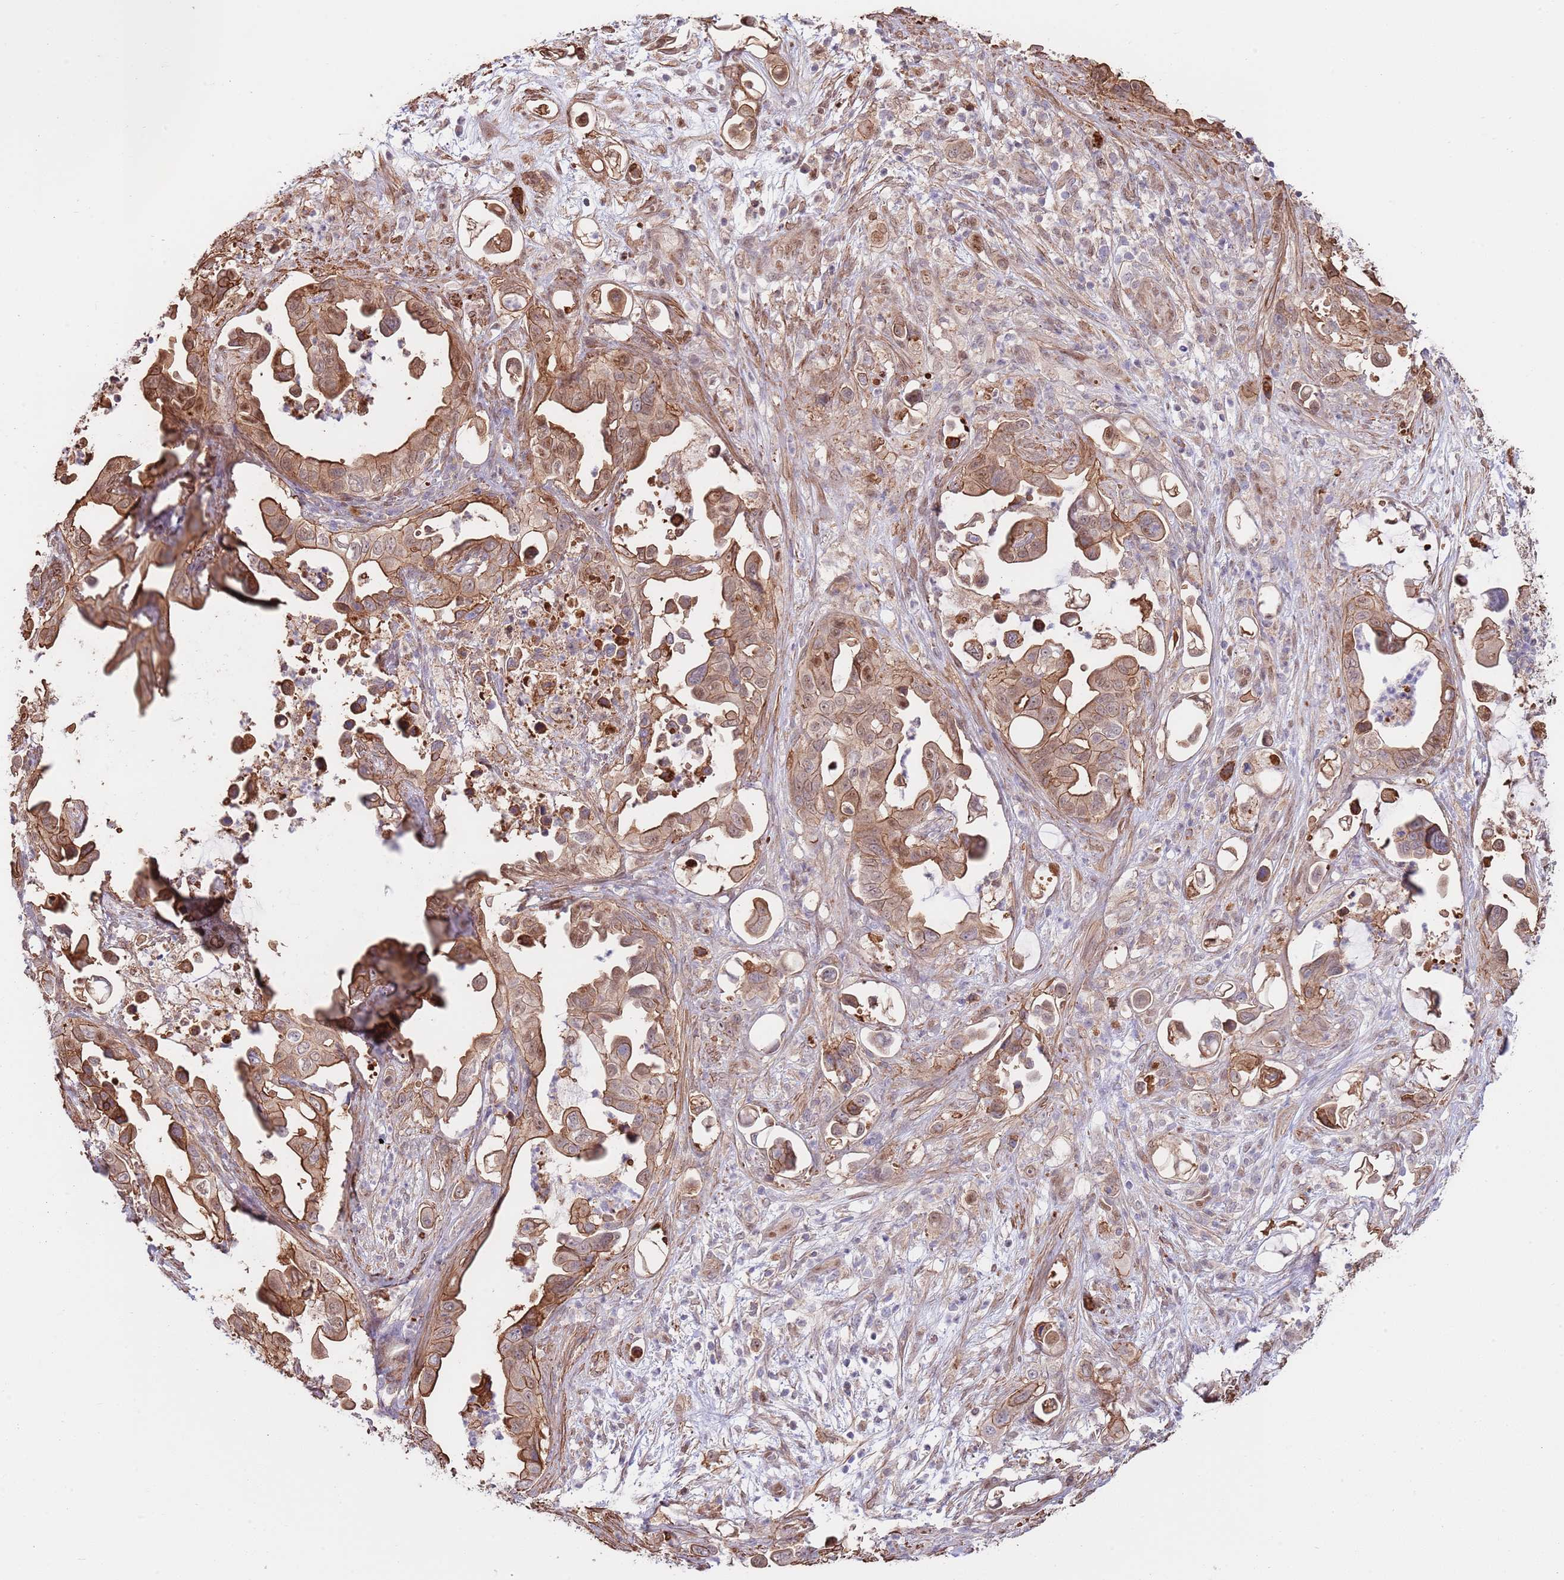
{"staining": {"intensity": "moderate", "quantity": ">75%", "location": "cytoplasmic/membranous"}, "tissue": "pancreatic cancer", "cell_type": "Tumor cells", "image_type": "cancer", "snomed": [{"axis": "morphology", "description": "Adenocarcinoma, NOS"}, {"axis": "topography", "description": "Pancreas"}], "caption": "Pancreatic cancer was stained to show a protein in brown. There is medium levels of moderate cytoplasmic/membranous staining in approximately >75% of tumor cells. (Brightfield microscopy of DAB IHC at high magnification).", "gene": "BPNT1", "patient": {"sex": "male", "age": 61}}